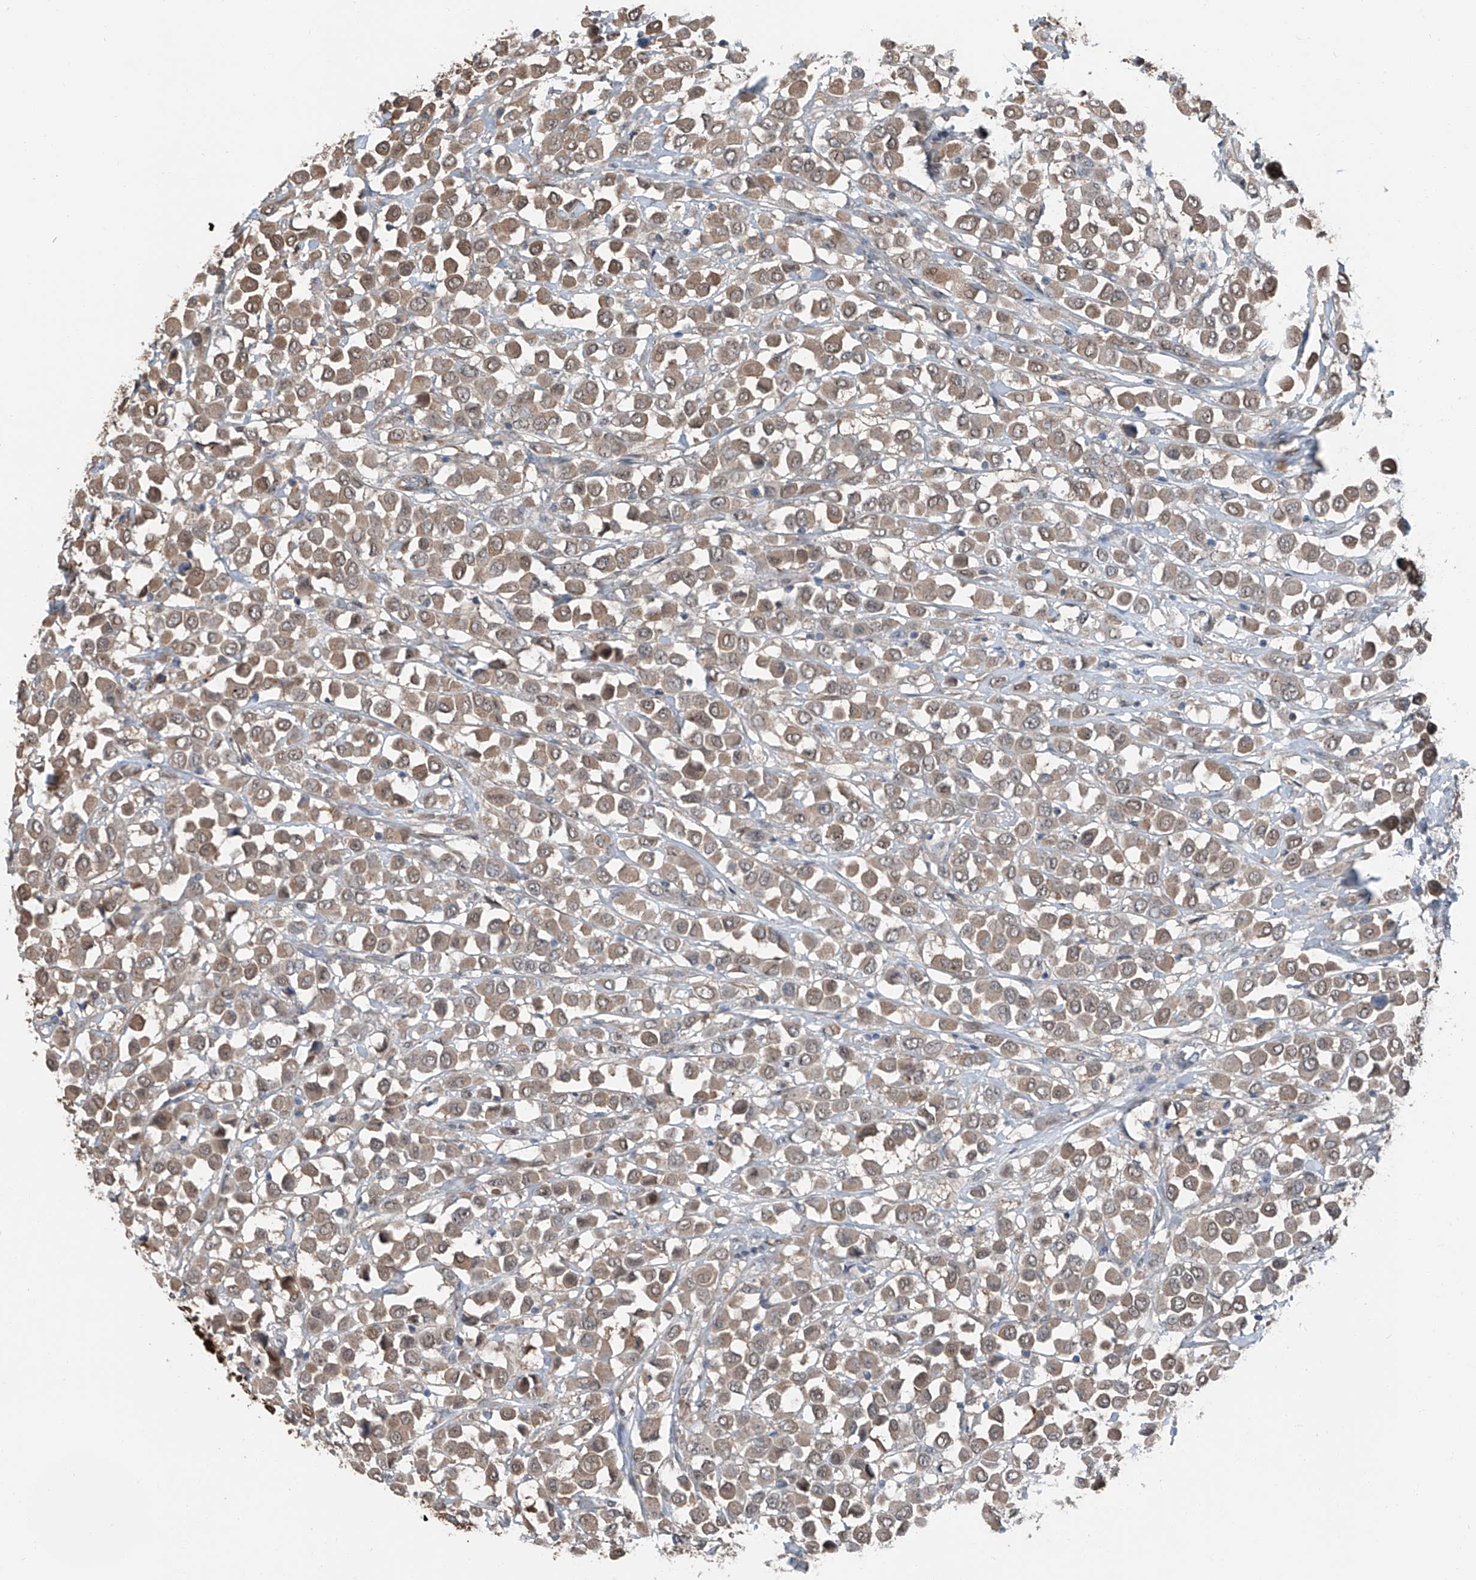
{"staining": {"intensity": "moderate", "quantity": ">75%", "location": "cytoplasmic/membranous,nuclear"}, "tissue": "breast cancer", "cell_type": "Tumor cells", "image_type": "cancer", "snomed": [{"axis": "morphology", "description": "Duct carcinoma"}, {"axis": "topography", "description": "Breast"}], "caption": "Immunohistochemical staining of breast cancer reveals medium levels of moderate cytoplasmic/membranous and nuclear protein staining in about >75% of tumor cells.", "gene": "HSPA6", "patient": {"sex": "female", "age": 61}}